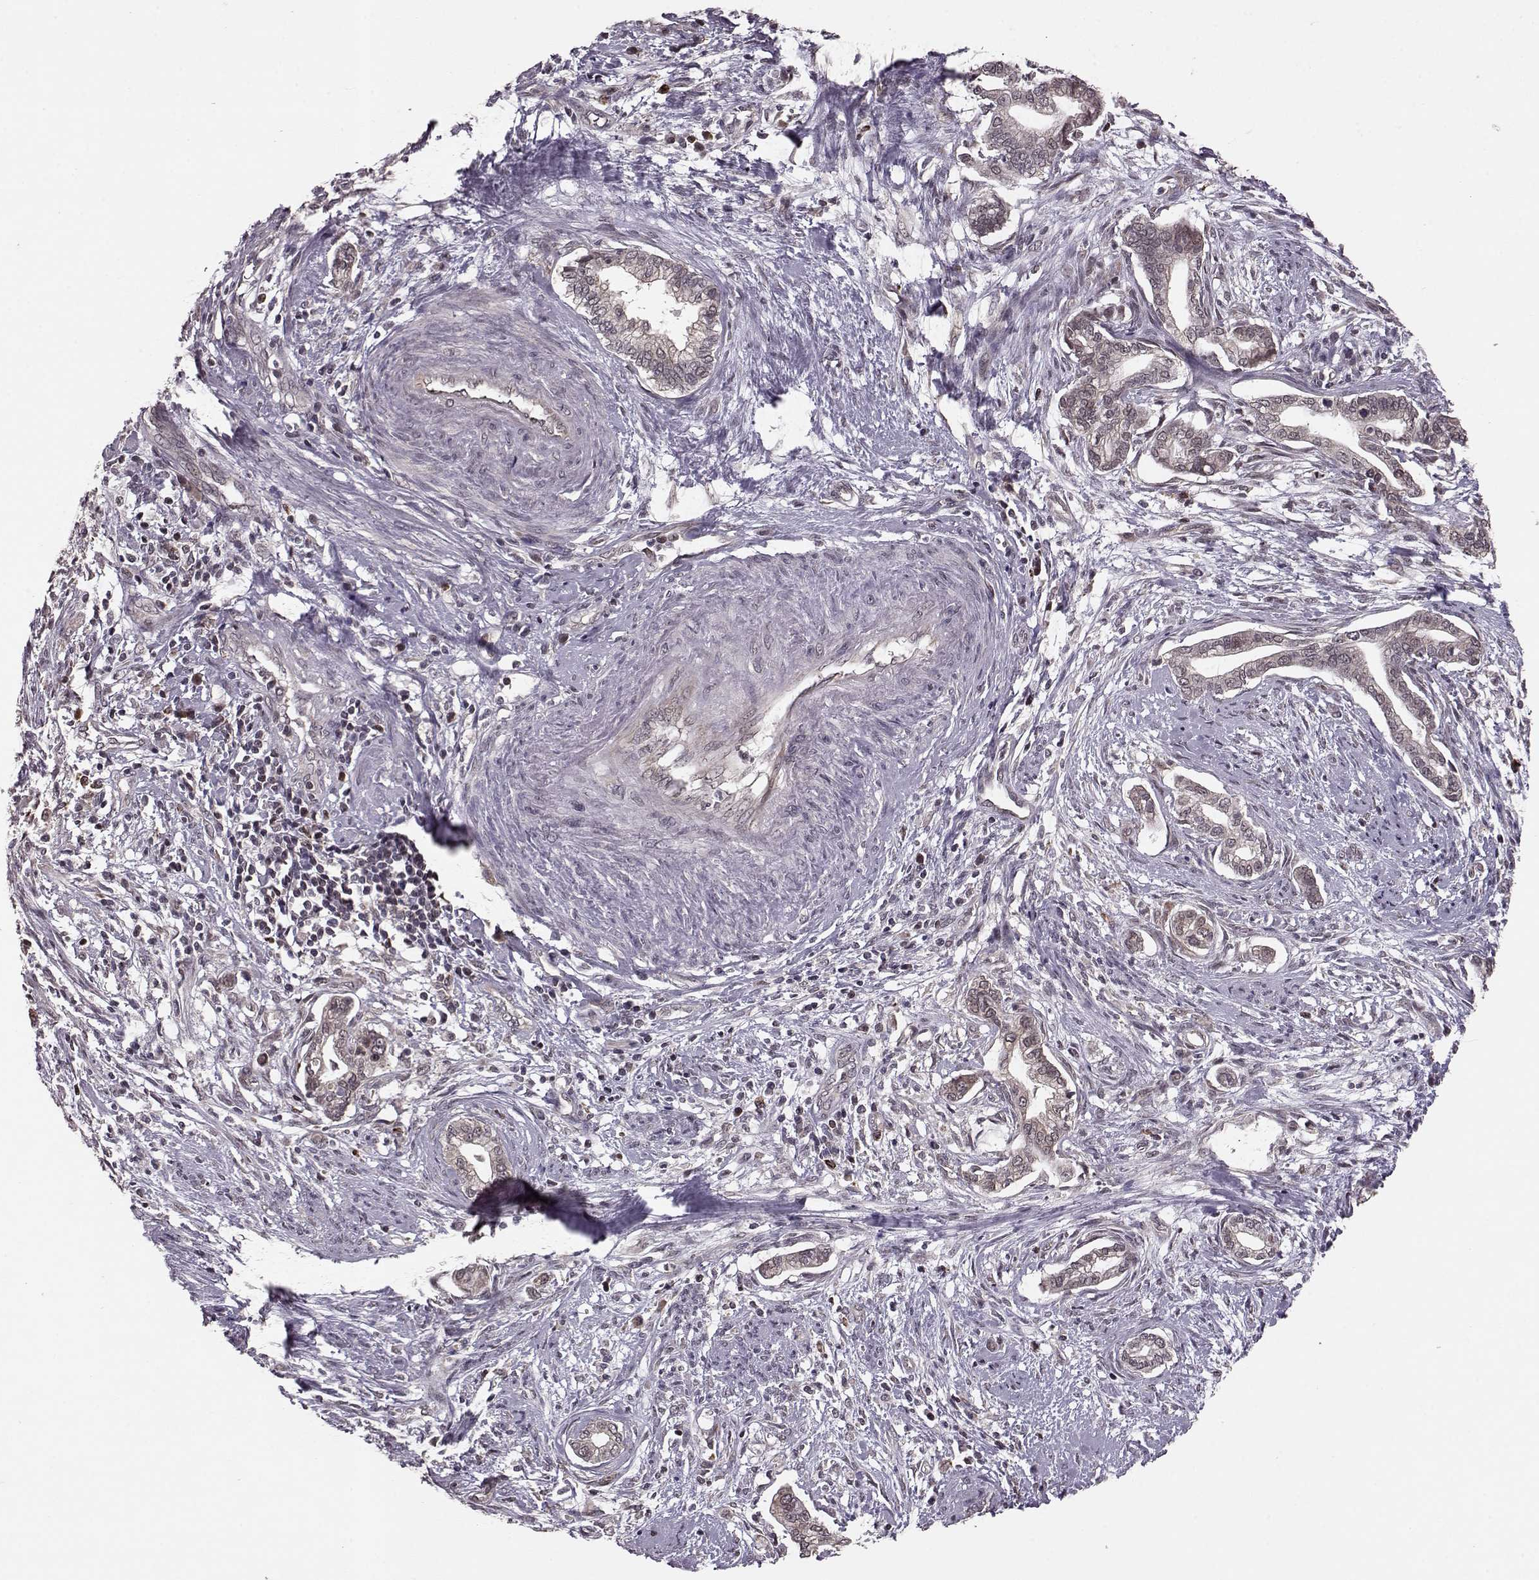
{"staining": {"intensity": "weak", "quantity": ">75%", "location": "cytoplasmic/membranous"}, "tissue": "cervical cancer", "cell_type": "Tumor cells", "image_type": "cancer", "snomed": [{"axis": "morphology", "description": "Adenocarcinoma, NOS"}, {"axis": "topography", "description": "Cervix"}], "caption": "A brown stain highlights weak cytoplasmic/membranous expression of a protein in cervical cancer tumor cells.", "gene": "ELOVL5", "patient": {"sex": "female", "age": 62}}